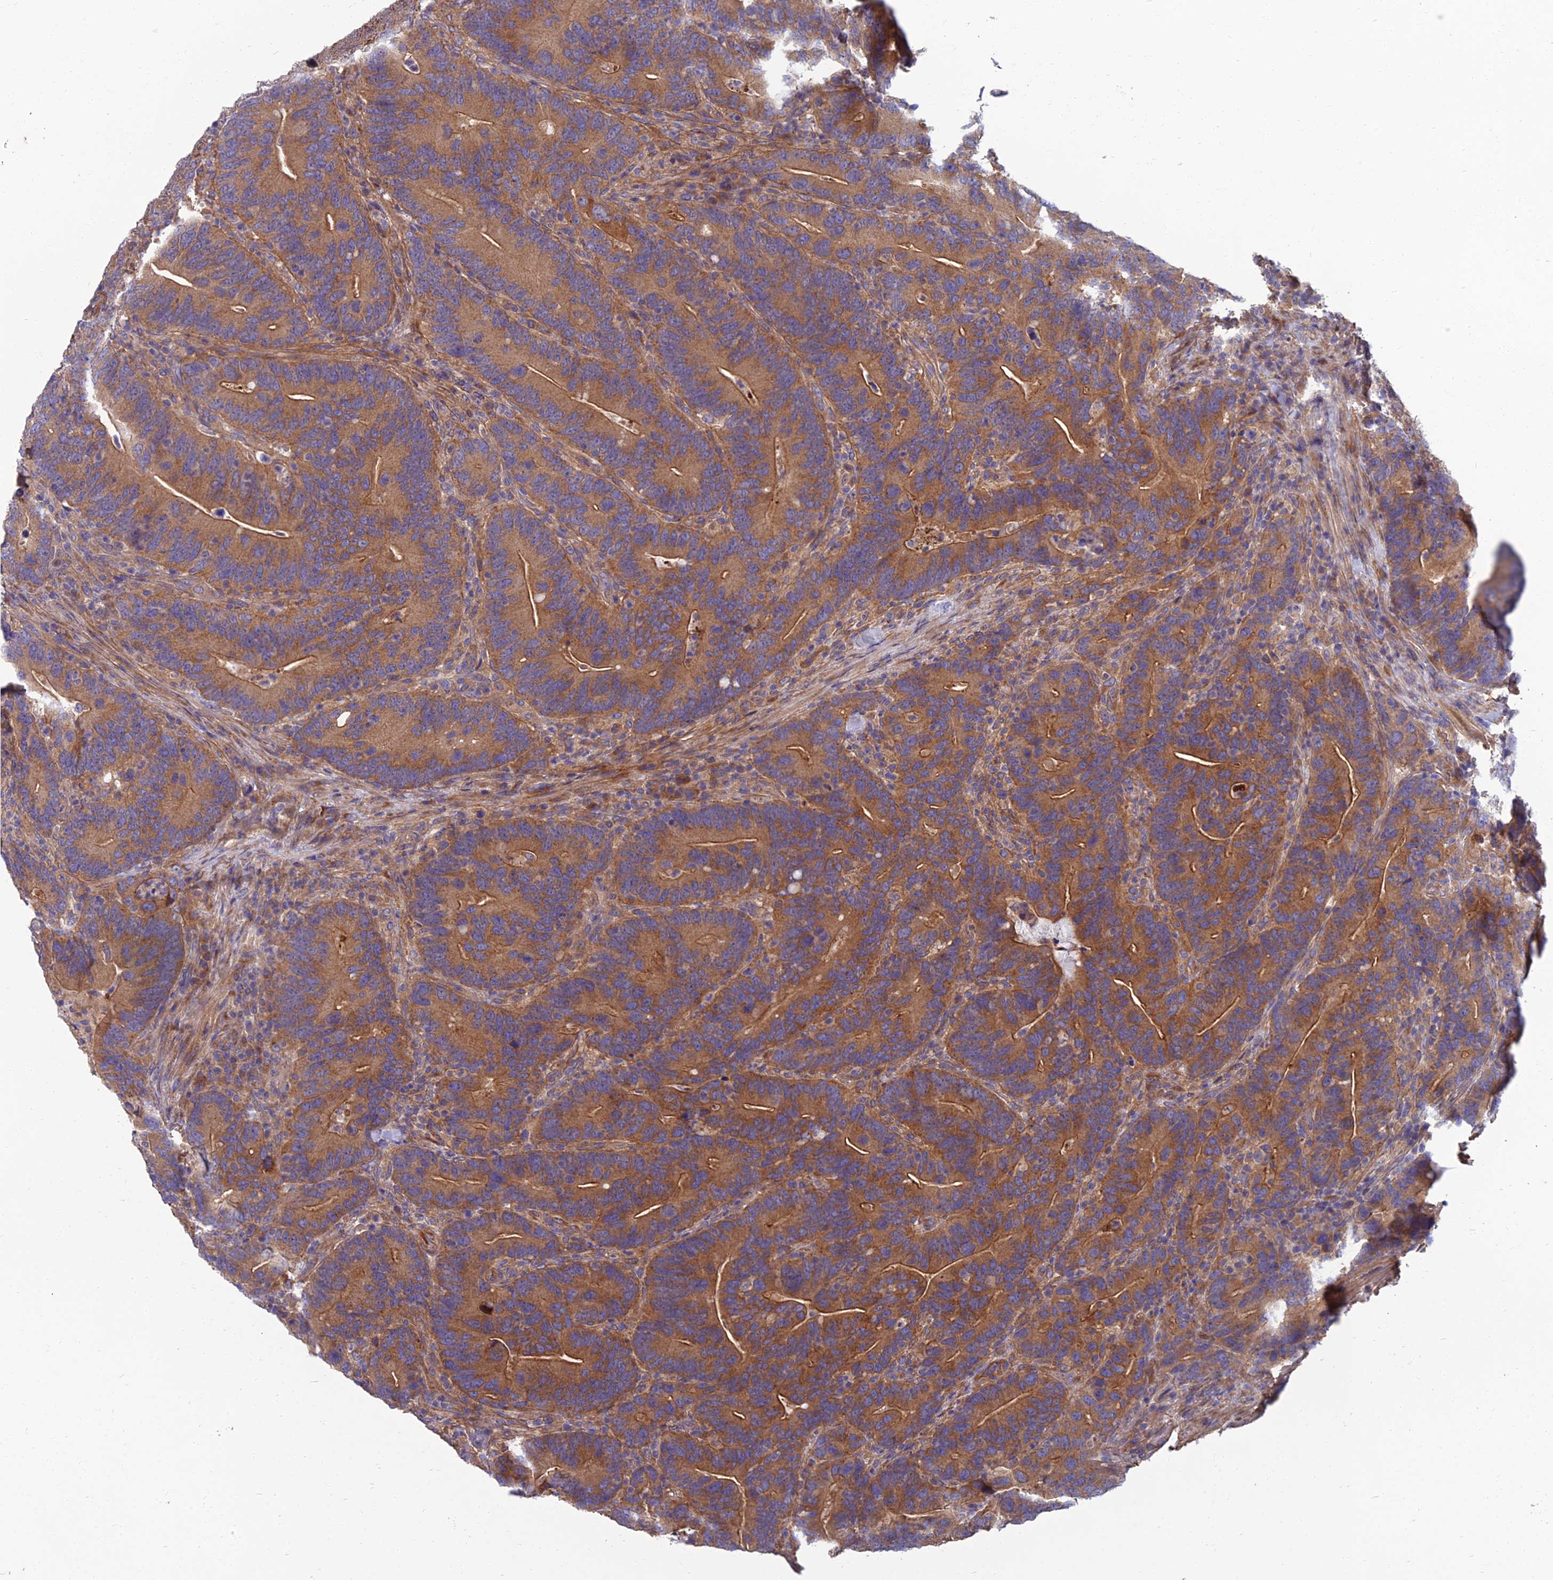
{"staining": {"intensity": "strong", "quantity": ">75%", "location": "cytoplasmic/membranous"}, "tissue": "colorectal cancer", "cell_type": "Tumor cells", "image_type": "cancer", "snomed": [{"axis": "morphology", "description": "Adenocarcinoma, NOS"}, {"axis": "topography", "description": "Colon"}], "caption": "Protein expression analysis of human colorectal adenocarcinoma reveals strong cytoplasmic/membranous staining in approximately >75% of tumor cells.", "gene": "WDR24", "patient": {"sex": "female", "age": 66}}